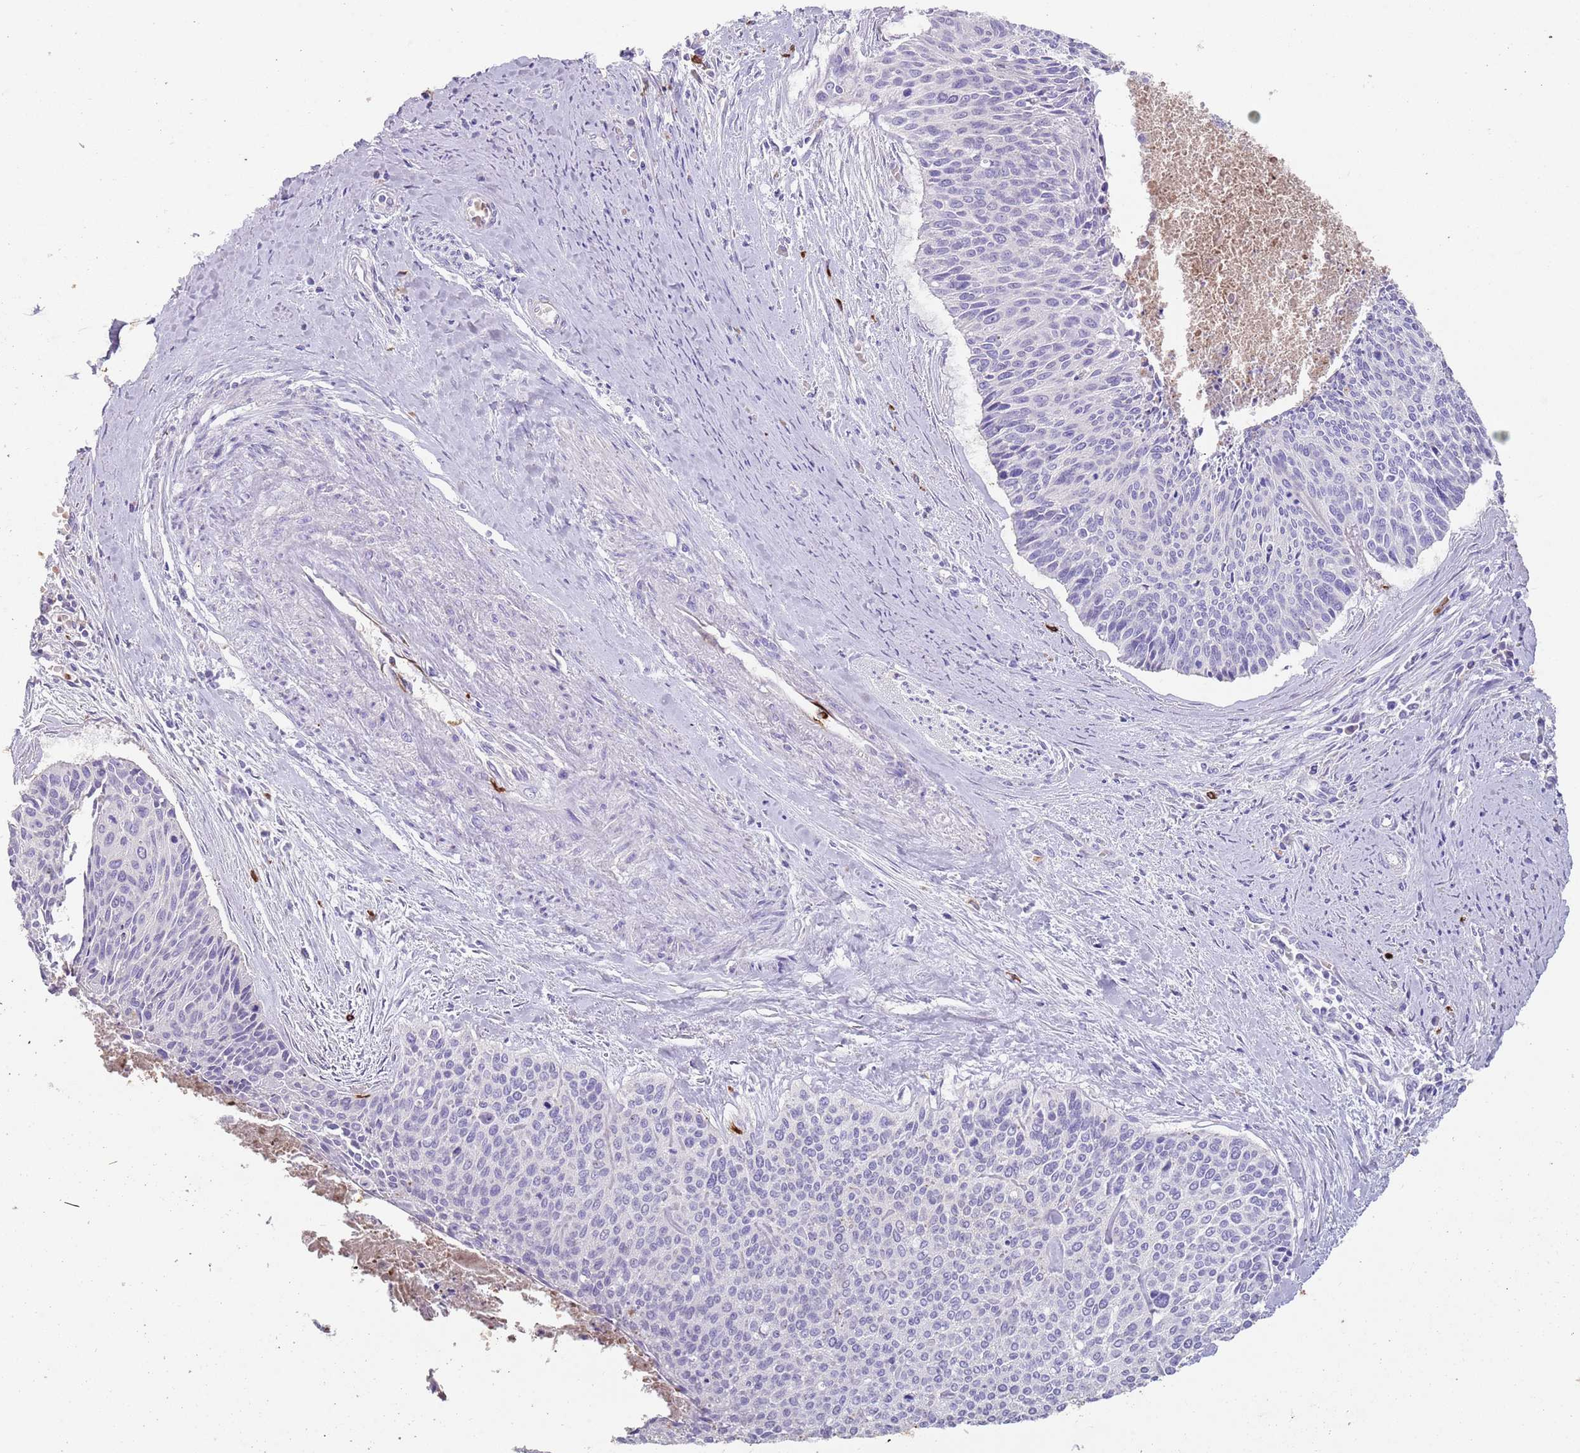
{"staining": {"intensity": "negative", "quantity": "none", "location": "none"}, "tissue": "cervical cancer", "cell_type": "Tumor cells", "image_type": "cancer", "snomed": [{"axis": "morphology", "description": "Squamous cell carcinoma, NOS"}, {"axis": "topography", "description": "Cervix"}], "caption": "Immunohistochemistry (IHC) micrograph of human cervical cancer stained for a protein (brown), which reveals no expression in tumor cells.", "gene": "TMEM251", "patient": {"sex": "female", "age": 55}}